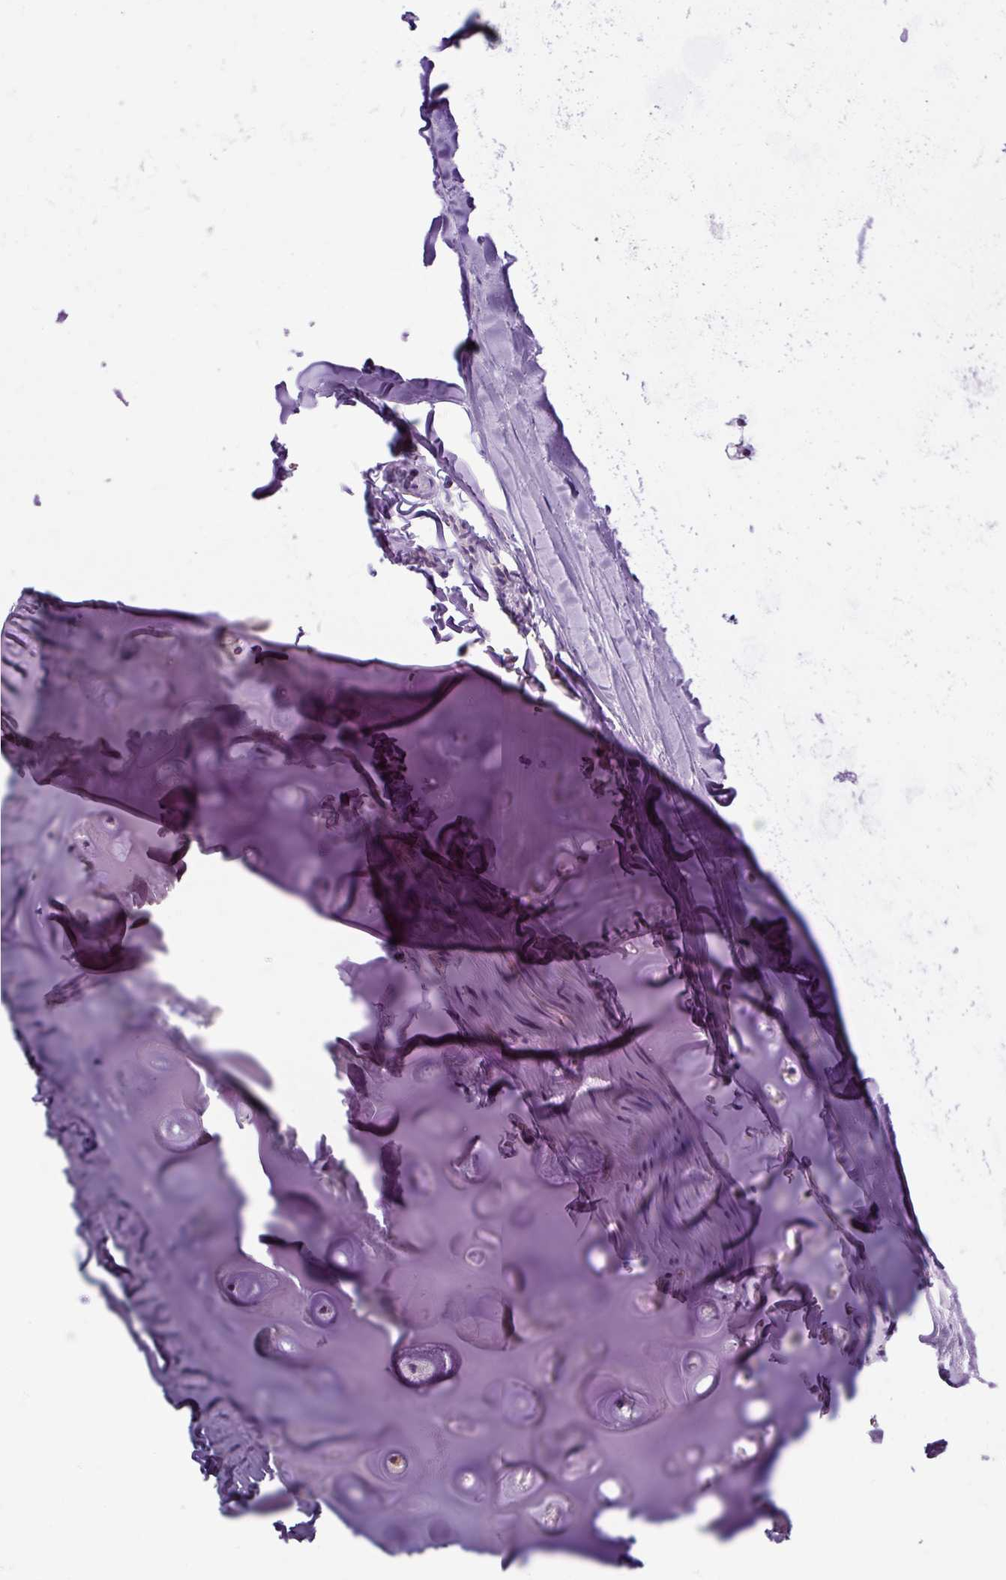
{"staining": {"intensity": "negative", "quantity": "none", "location": "none"}, "tissue": "adipose tissue", "cell_type": "Adipocytes", "image_type": "normal", "snomed": [{"axis": "morphology", "description": "Normal tissue, NOS"}, {"axis": "topography", "description": "Cartilage tissue"}, {"axis": "topography", "description": "Bronchus"}, {"axis": "topography", "description": "Peripheral nerve tissue"}], "caption": "Micrograph shows no protein expression in adipocytes of benign adipose tissue.", "gene": "FMC1", "patient": {"sex": "male", "age": 67}}